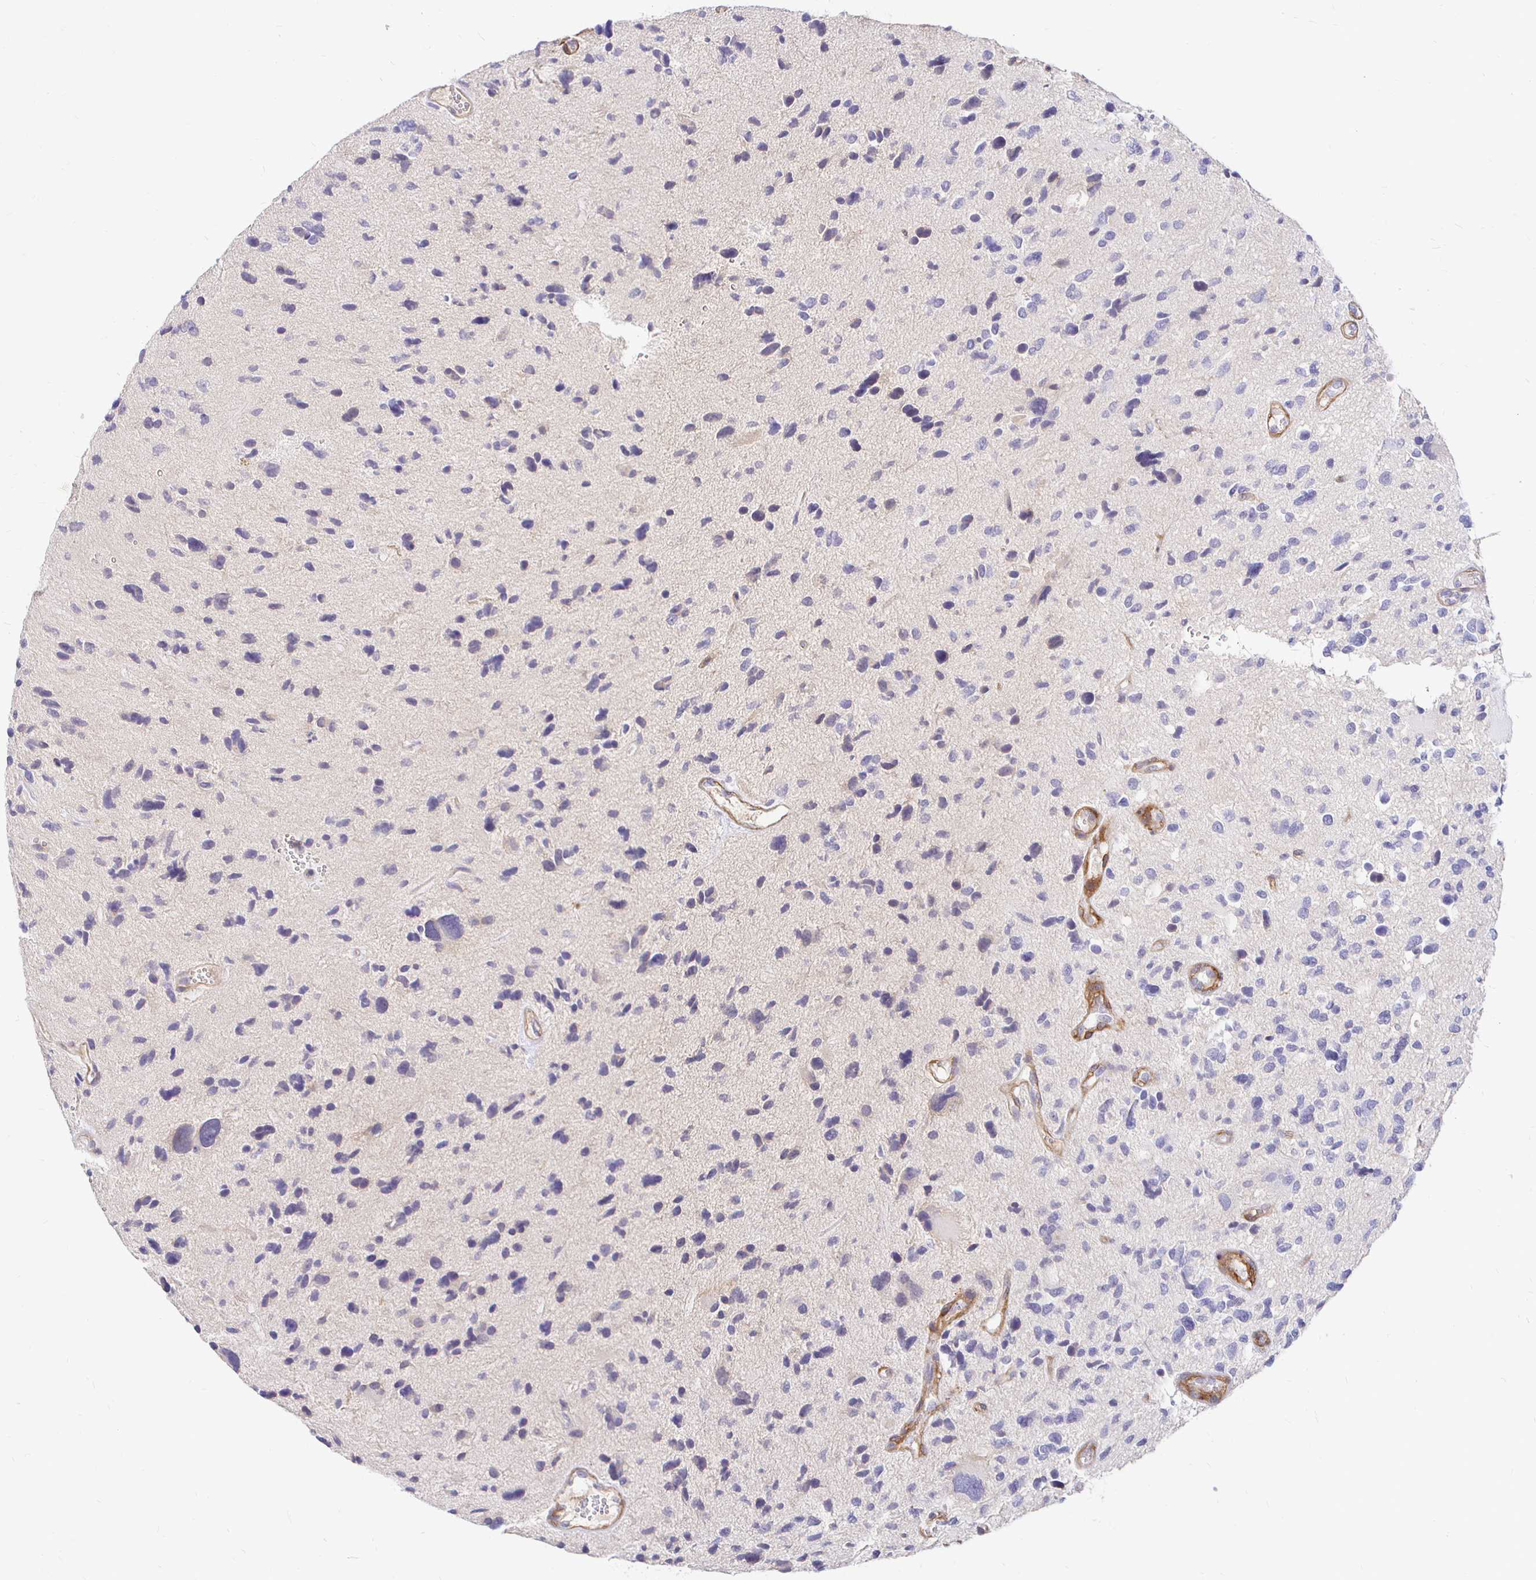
{"staining": {"intensity": "negative", "quantity": "none", "location": "none"}, "tissue": "glioma", "cell_type": "Tumor cells", "image_type": "cancer", "snomed": [{"axis": "morphology", "description": "Glioma, malignant, High grade"}, {"axis": "topography", "description": "Brain"}], "caption": "IHC micrograph of neoplastic tissue: malignant glioma (high-grade) stained with DAB displays no significant protein staining in tumor cells. (Brightfield microscopy of DAB immunohistochemistry (IHC) at high magnification).", "gene": "PALM2AKAP2", "patient": {"sex": "female", "age": 11}}